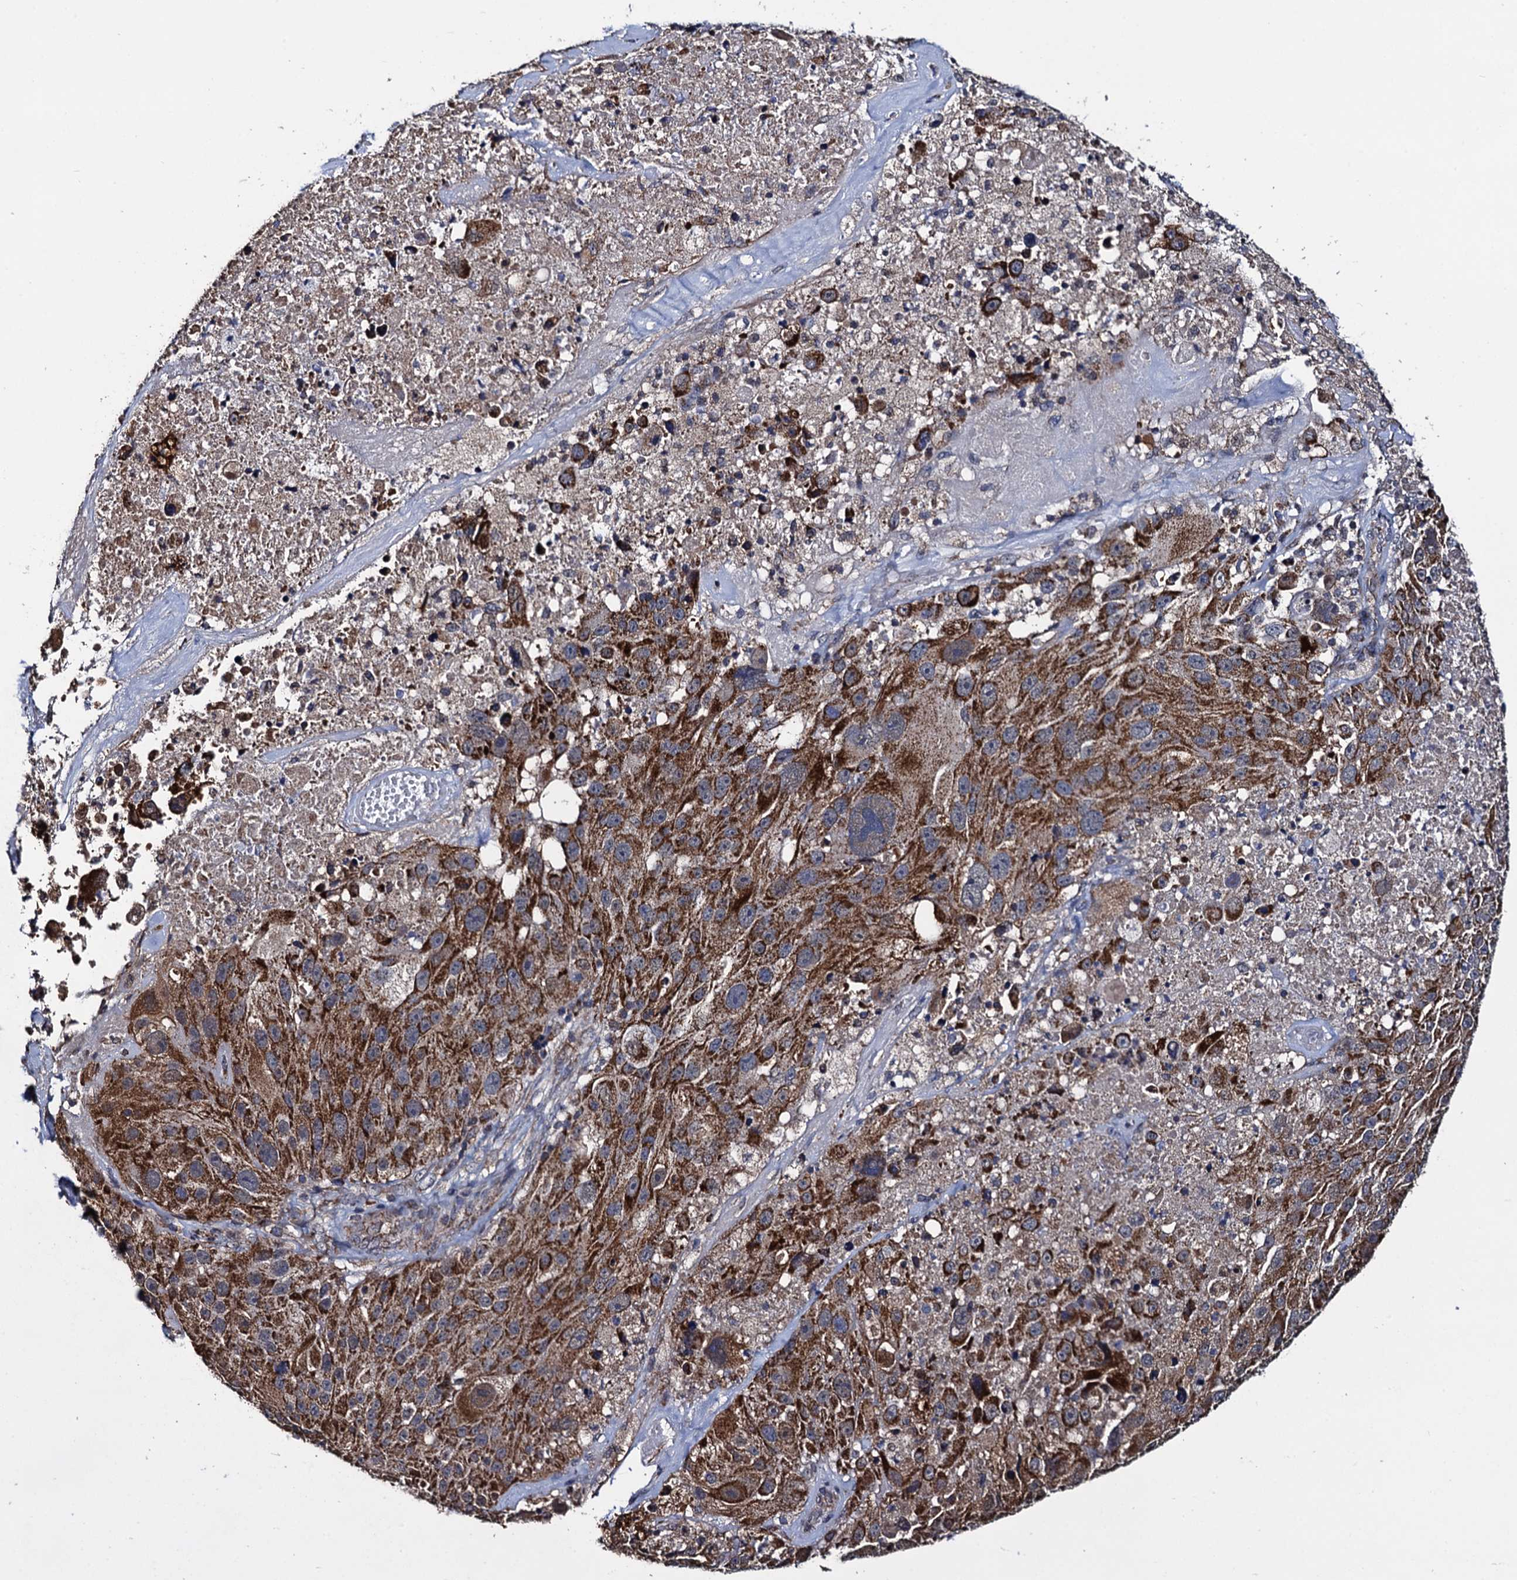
{"staining": {"intensity": "moderate", "quantity": ">75%", "location": "cytoplasmic/membranous"}, "tissue": "melanoma", "cell_type": "Tumor cells", "image_type": "cancer", "snomed": [{"axis": "morphology", "description": "Malignant melanoma, Metastatic site"}, {"axis": "topography", "description": "Lymph node"}], "caption": "Approximately >75% of tumor cells in malignant melanoma (metastatic site) reveal moderate cytoplasmic/membranous protein positivity as visualized by brown immunohistochemical staining.", "gene": "PTCD3", "patient": {"sex": "male", "age": 62}}